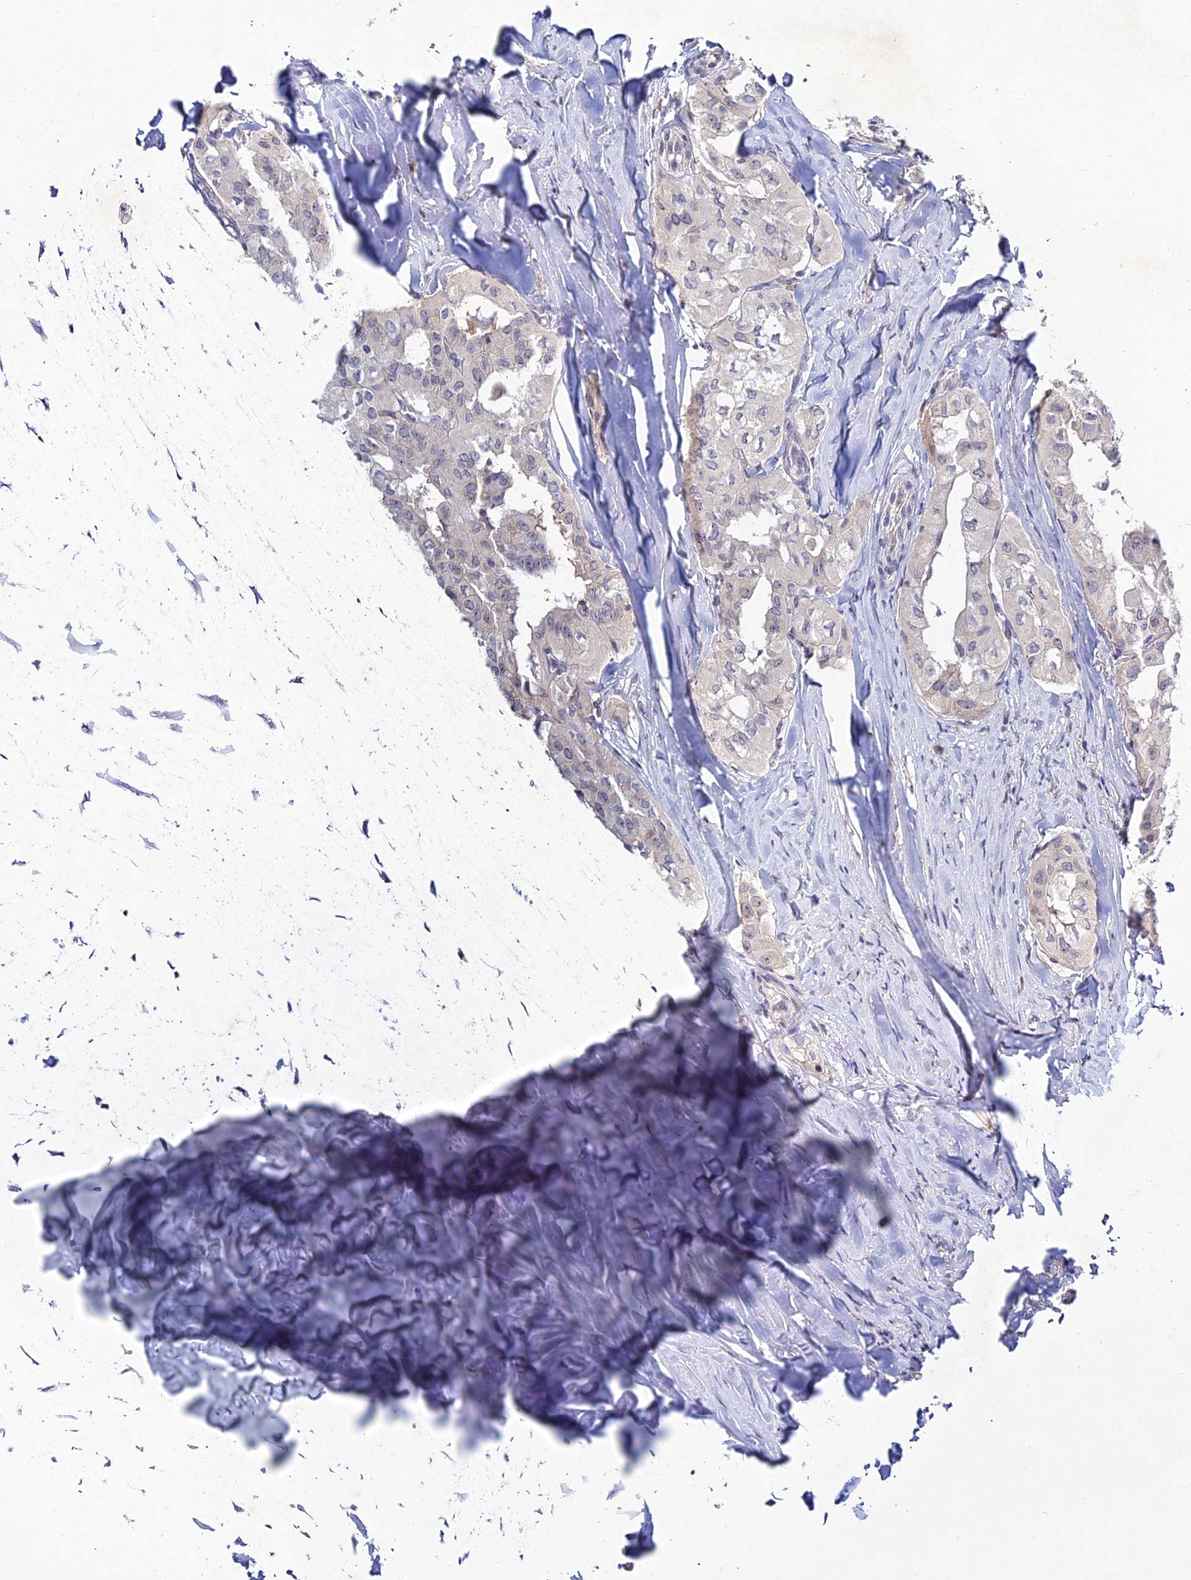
{"staining": {"intensity": "negative", "quantity": "none", "location": "none"}, "tissue": "thyroid cancer", "cell_type": "Tumor cells", "image_type": "cancer", "snomed": [{"axis": "morphology", "description": "Papillary adenocarcinoma, NOS"}, {"axis": "topography", "description": "Thyroid gland"}], "caption": "A histopathology image of human thyroid cancer (papillary adenocarcinoma) is negative for staining in tumor cells. (DAB IHC, high magnification).", "gene": "CHST5", "patient": {"sex": "female", "age": 59}}